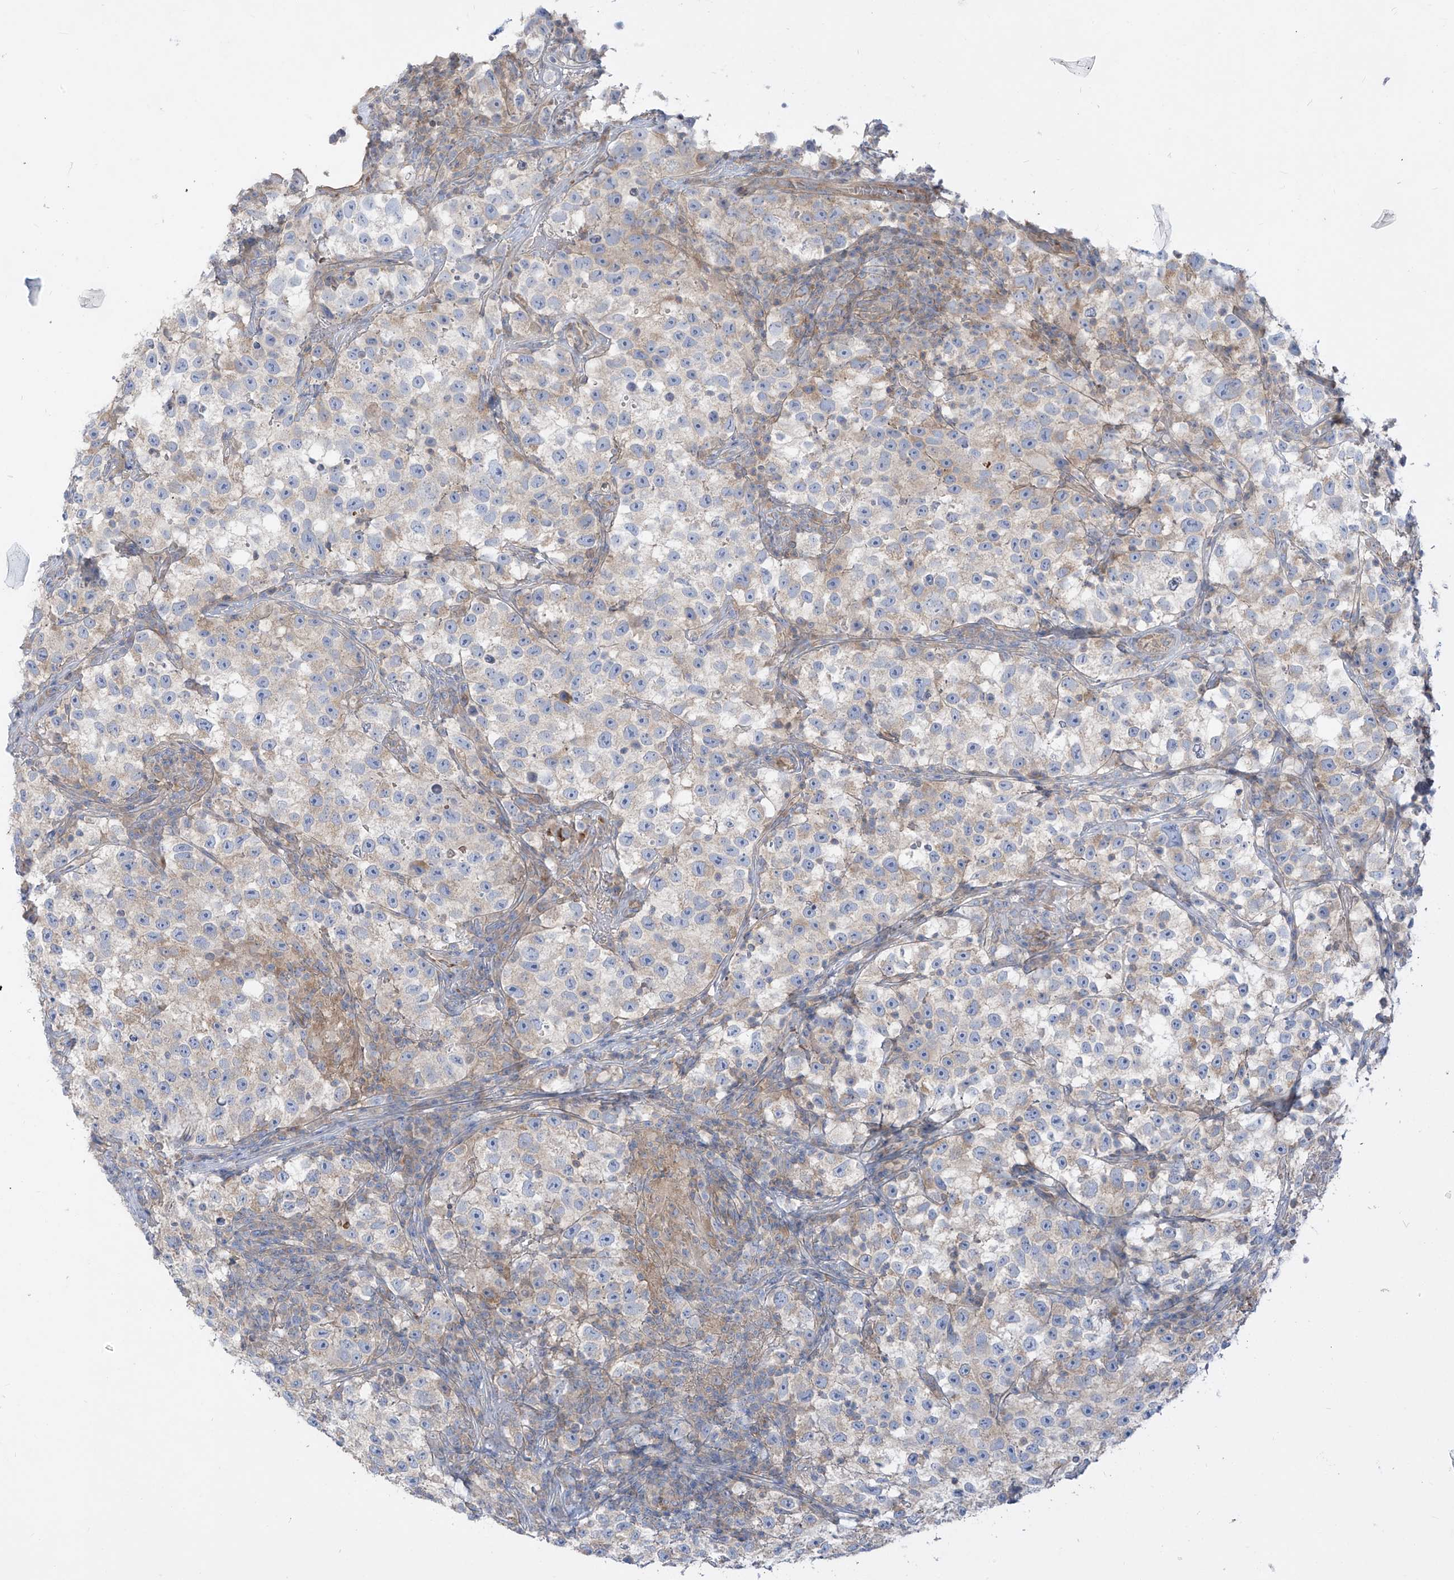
{"staining": {"intensity": "weak", "quantity": "<25%", "location": "cytoplasmic/membranous"}, "tissue": "testis cancer", "cell_type": "Tumor cells", "image_type": "cancer", "snomed": [{"axis": "morphology", "description": "Seminoma, NOS"}, {"axis": "topography", "description": "Testis"}], "caption": "This micrograph is of testis seminoma stained with immunohistochemistry (IHC) to label a protein in brown with the nuclei are counter-stained blue. There is no positivity in tumor cells.", "gene": "DGKQ", "patient": {"sex": "male", "age": 22}}